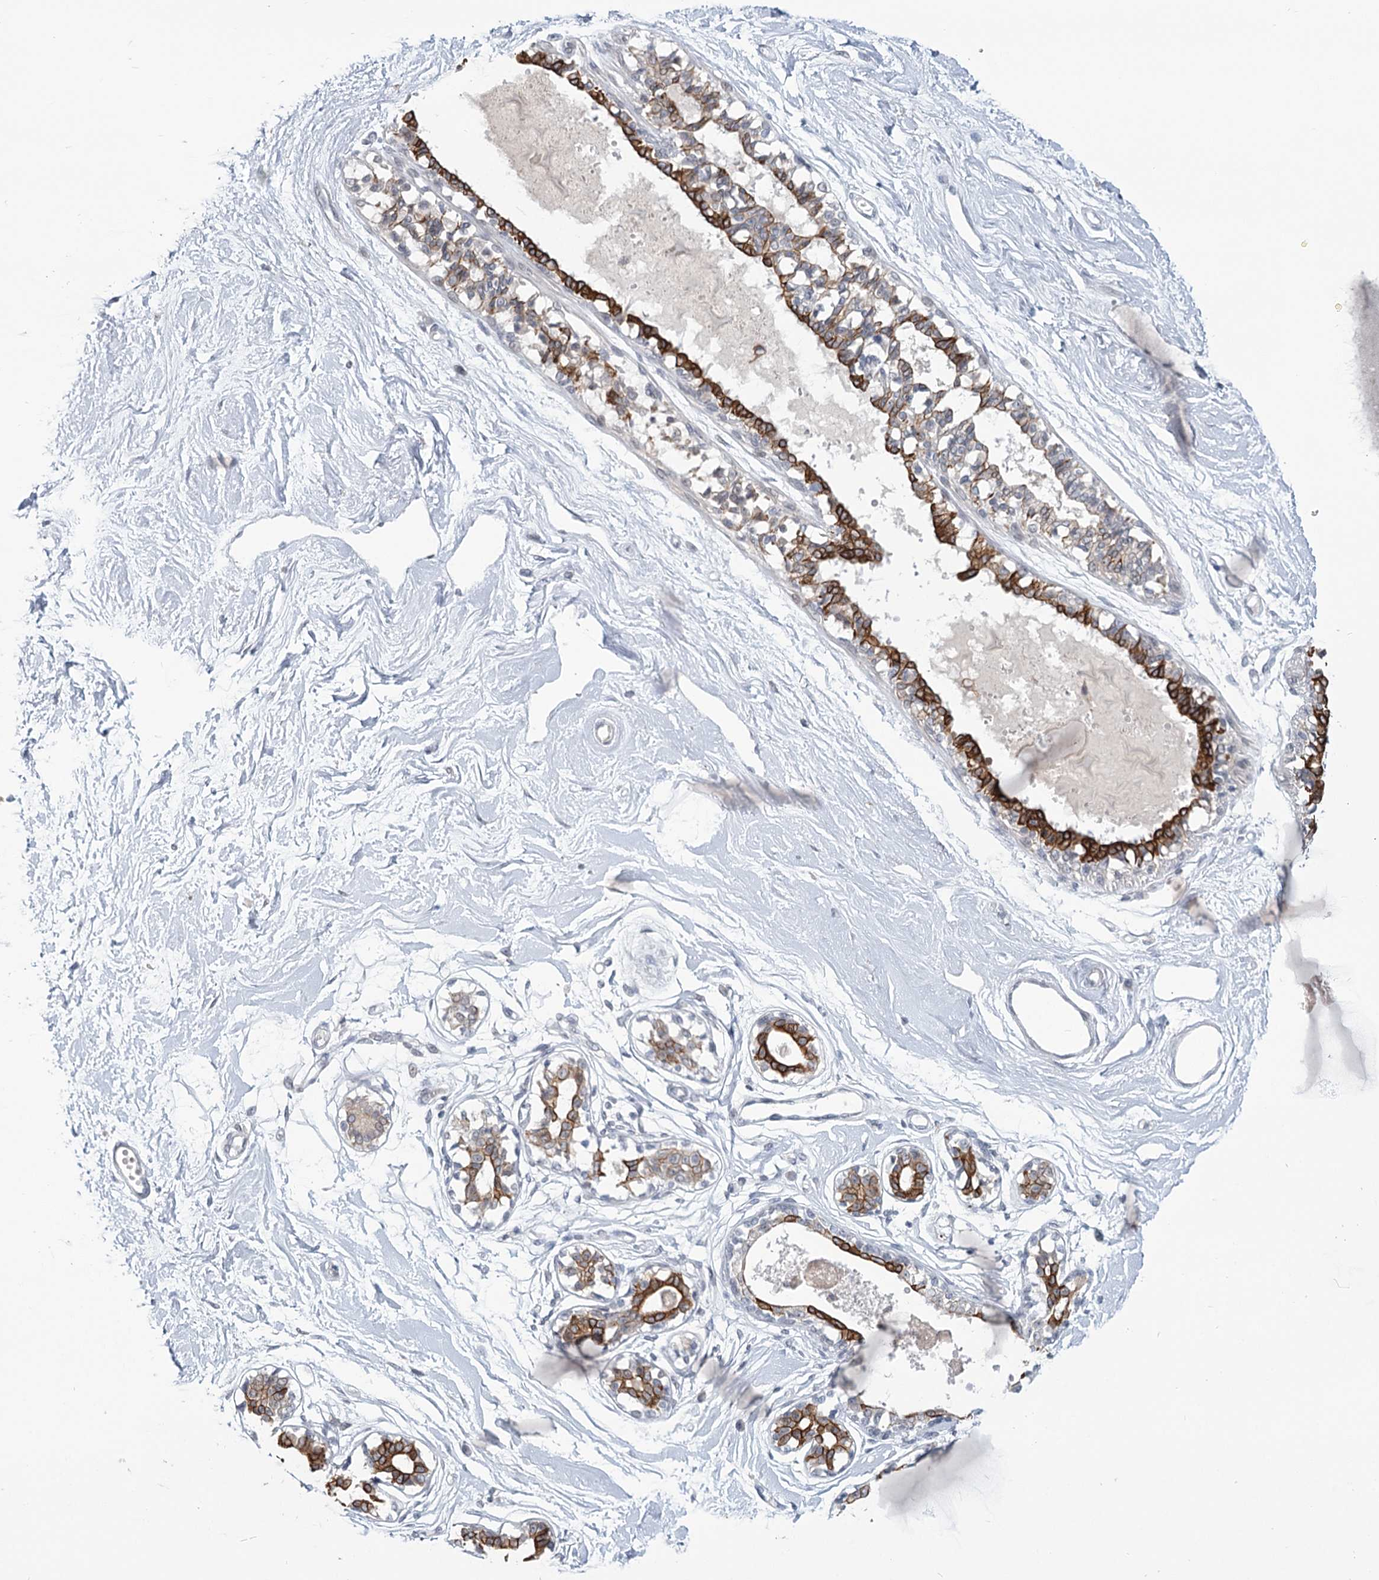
{"staining": {"intensity": "negative", "quantity": "none", "location": "none"}, "tissue": "breast", "cell_type": "Adipocytes", "image_type": "normal", "snomed": [{"axis": "morphology", "description": "Normal tissue, NOS"}, {"axis": "topography", "description": "Breast"}], "caption": "DAB immunohistochemical staining of unremarkable breast reveals no significant expression in adipocytes.", "gene": "TMEM70", "patient": {"sex": "female", "age": 45}}